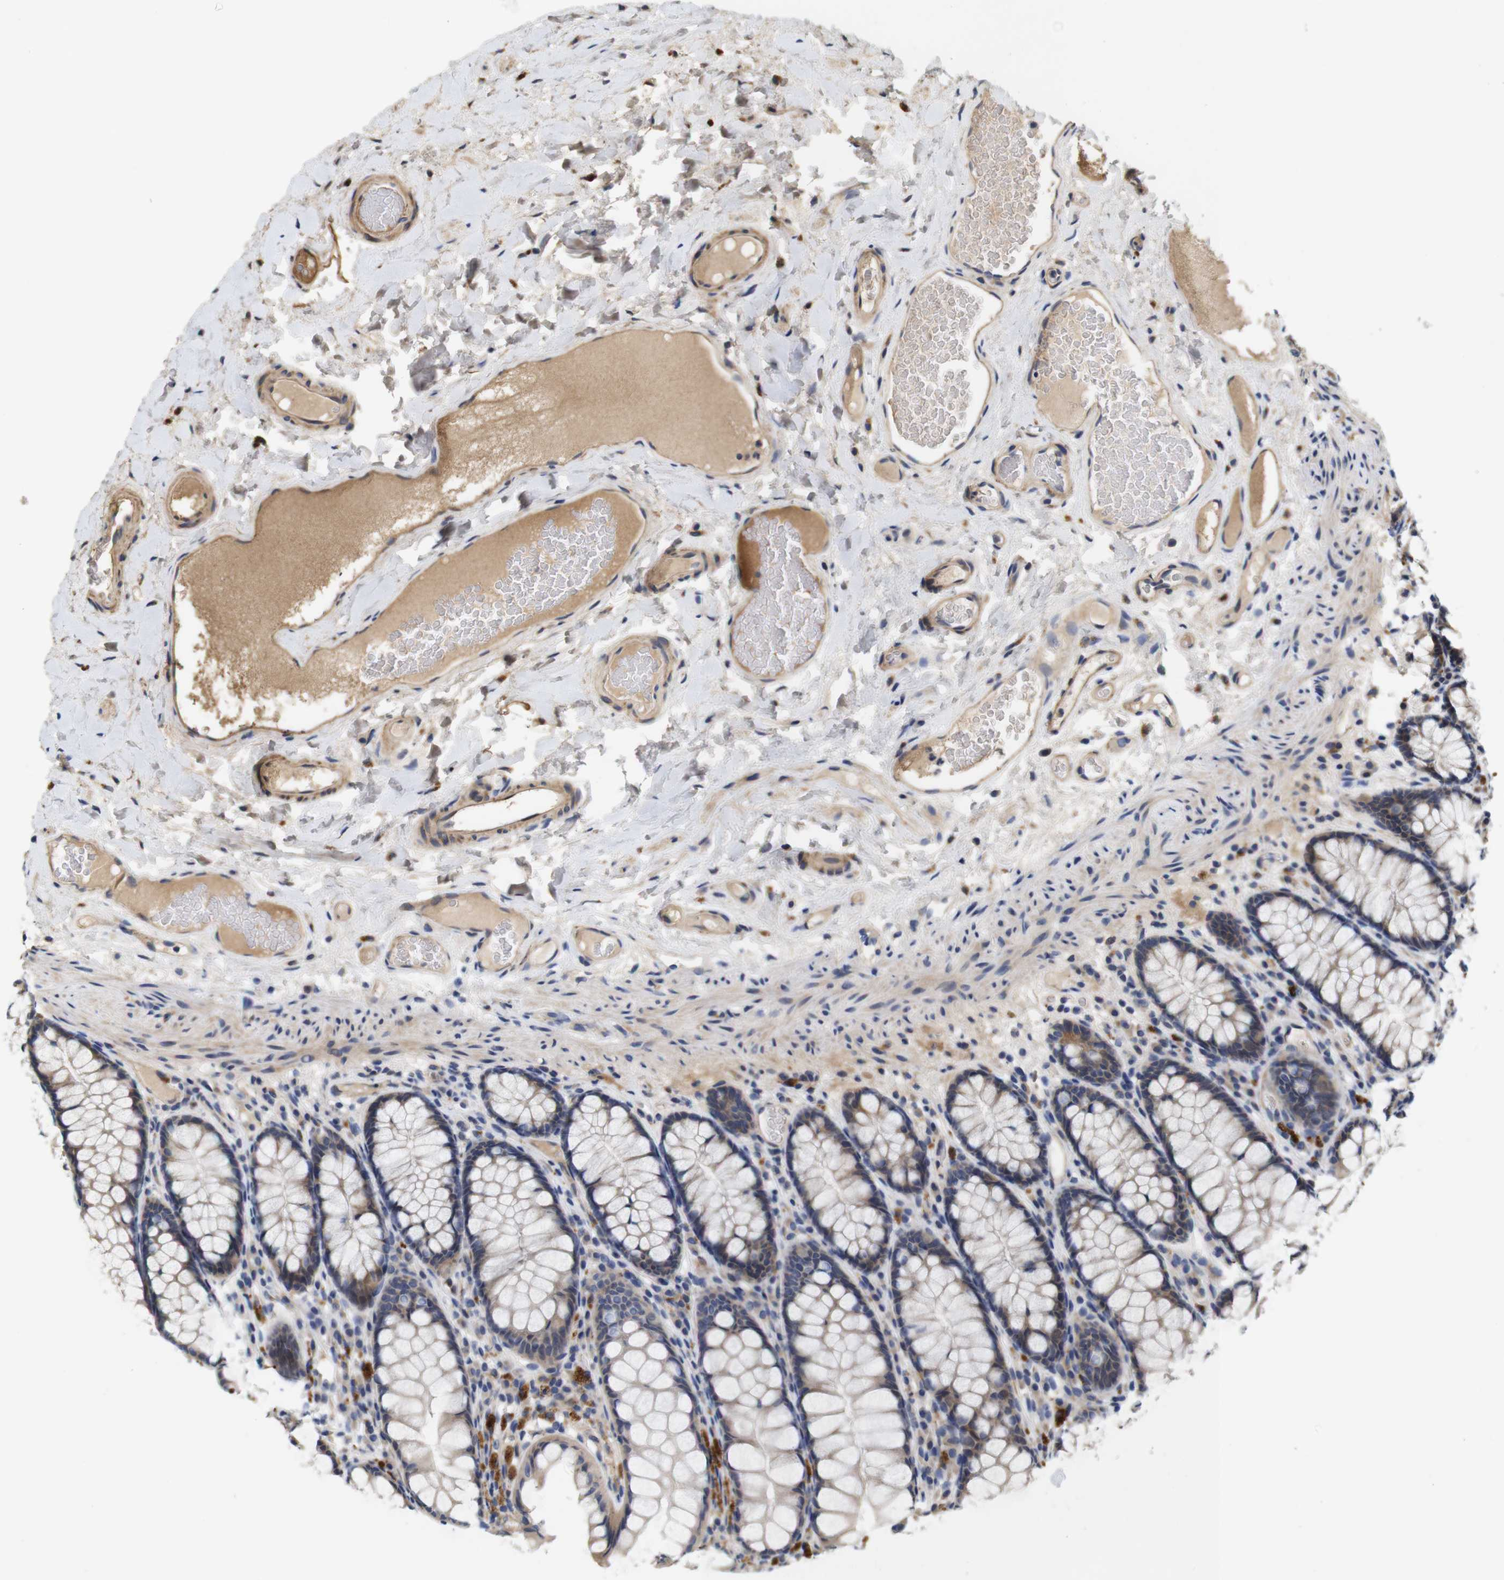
{"staining": {"intensity": "moderate", "quantity": ">75%", "location": "cytoplasmic/membranous"}, "tissue": "colon", "cell_type": "Endothelial cells", "image_type": "normal", "snomed": [{"axis": "morphology", "description": "Normal tissue, NOS"}, {"axis": "topography", "description": "Colon"}], "caption": "Colon stained with DAB (3,3'-diaminobenzidine) IHC demonstrates medium levels of moderate cytoplasmic/membranous staining in approximately >75% of endothelial cells. (IHC, brightfield microscopy, high magnification).", "gene": "SPRY3", "patient": {"sex": "female", "age": 55}}